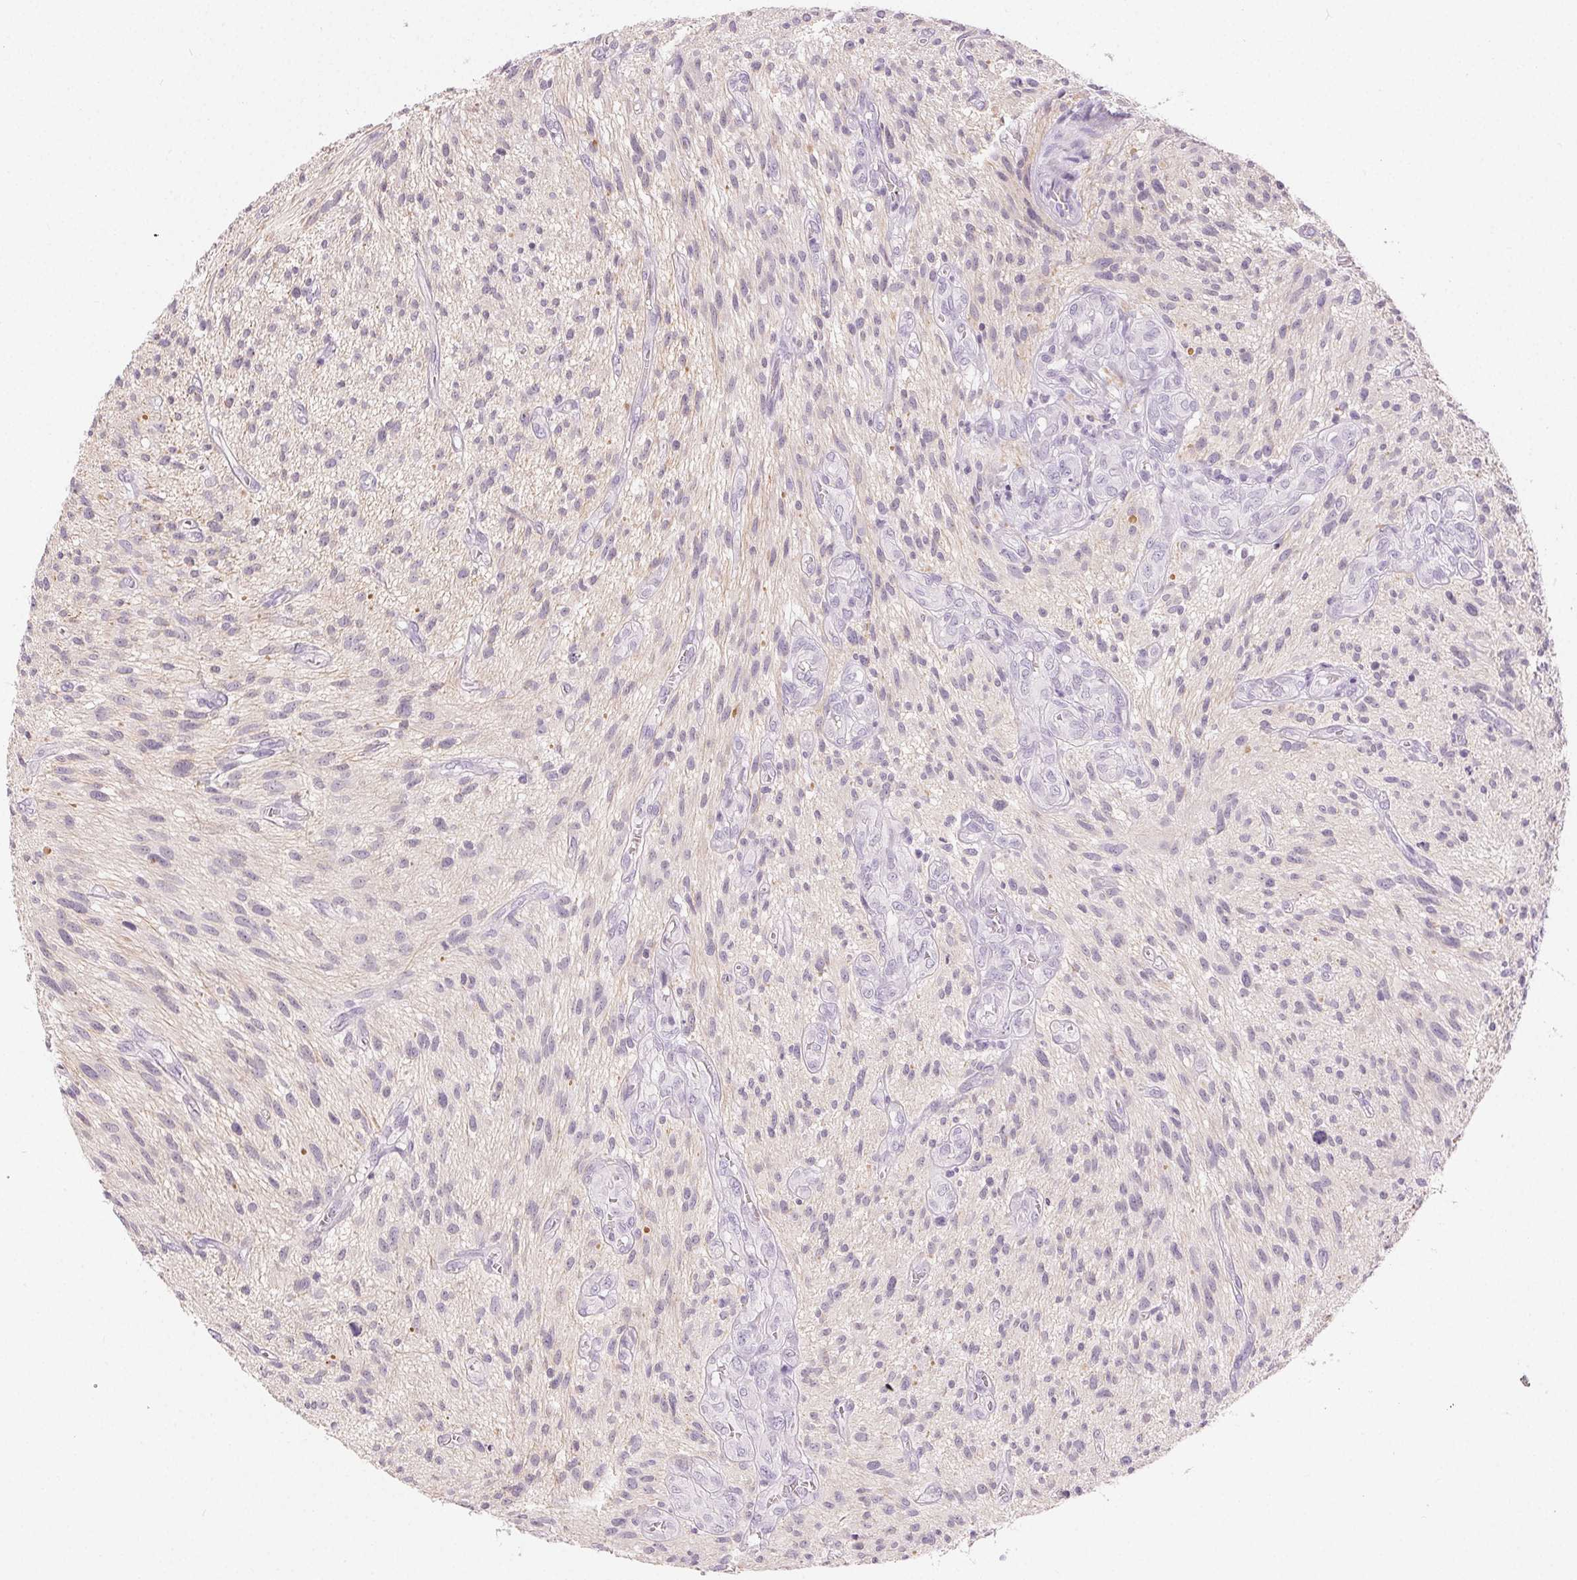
{"staining": {"intensity": "negative", "quantity": "none", "location": "none"}, "tissue": "glioma", "cell_type": "Tumor cells", "image_type": "cancer", "snomed": [{"axis": "morphology", "description": "Glioma, malignant, High grade"}, {"axis": "topography", "description": "Brain"}], "caption": "Immunohistochemistry (IHC) micrograph of neoplastic tissue: human glioma stained with DAB (3,3'-diaminobenzidine) exhibits no significant protein expression in tumor cells.", "gene": "SFTPD", "patient": {"sex": "male", "age": 75}}